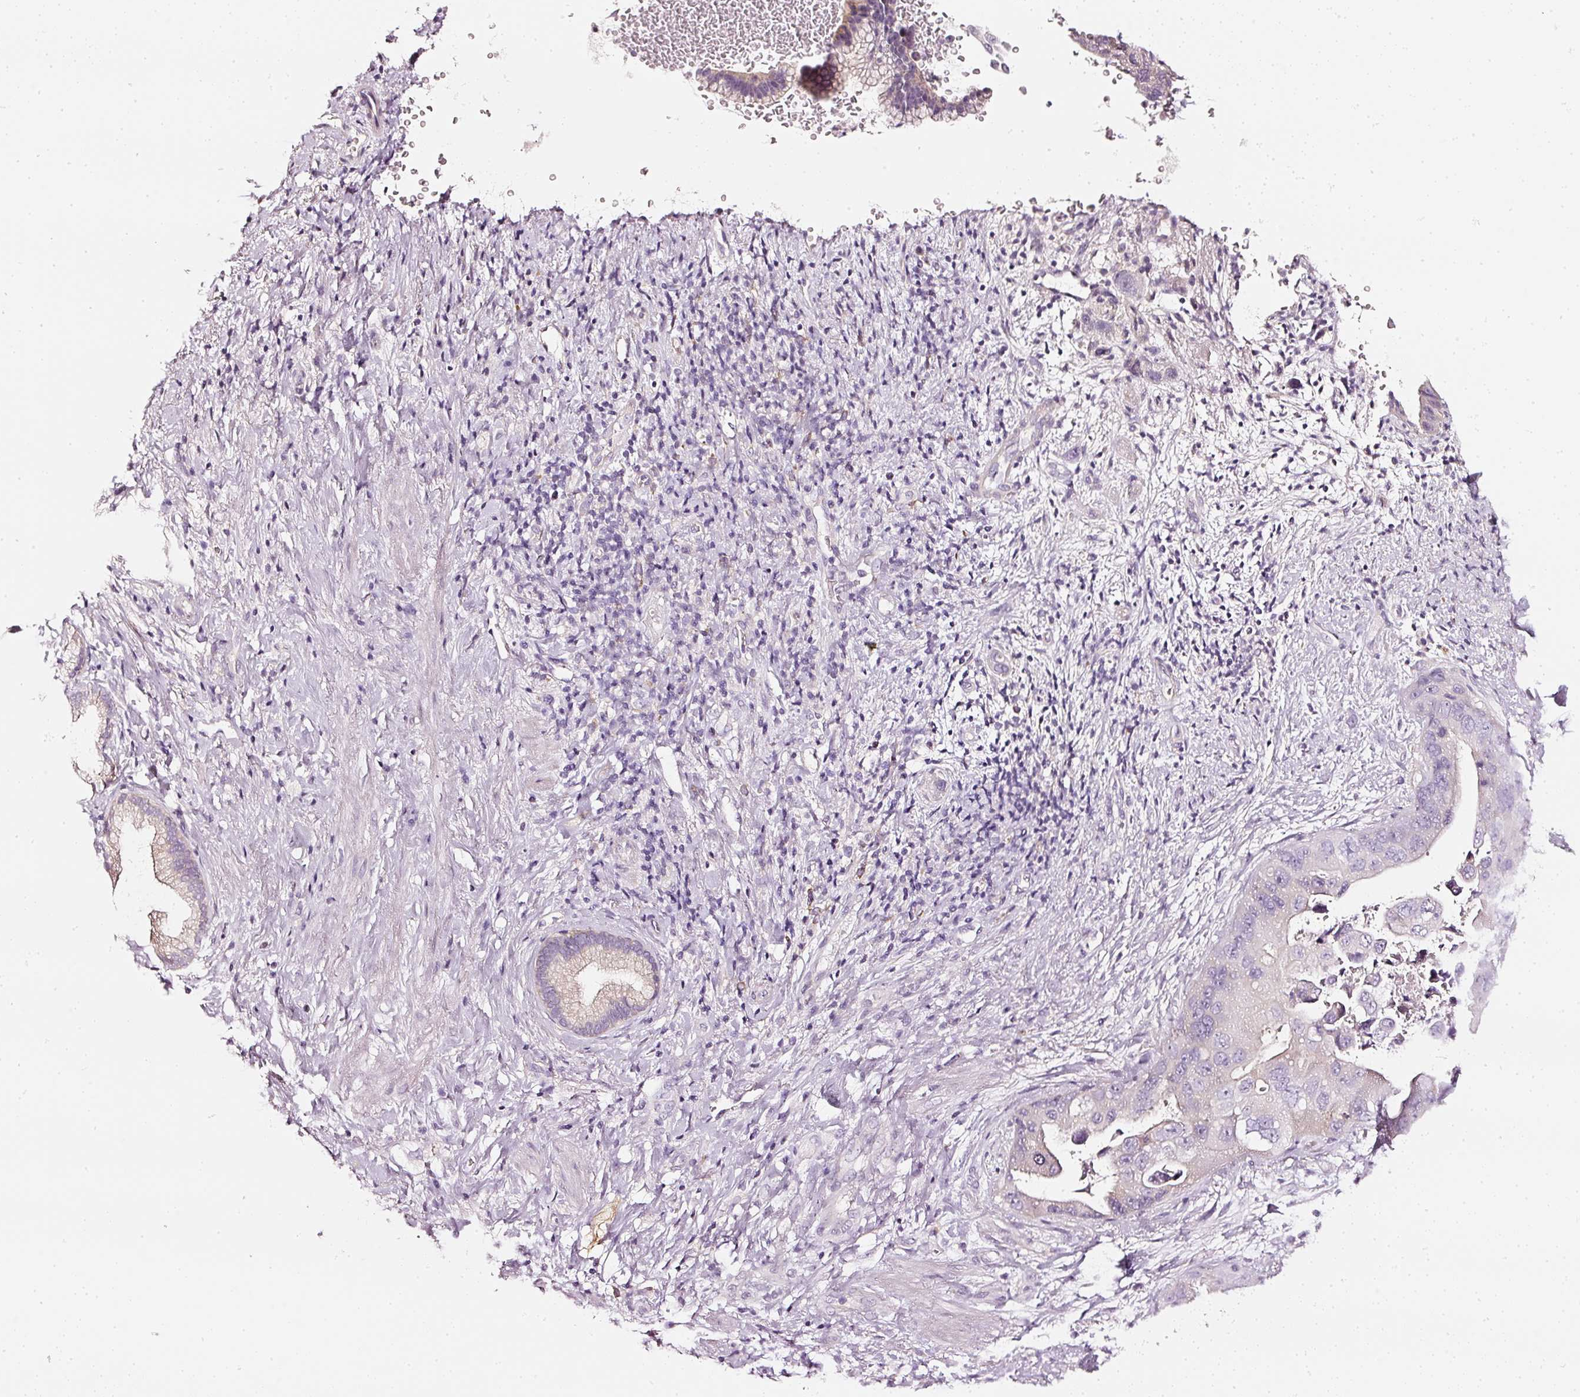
{"staining": {"intensity": "weak", "quantity": "<25%", "location": "cytoplasmic/membranous"}, "tissue": "pancreatic cancer", "cell_type": "Tumor cells", "image_type": "cancer", "snomed": [{"axis": "morphology", "description": "Adenocarcinoma, NOS"}, {"axis": "topography", "description": "Pancreas"}], "caption": "Immunohistochemical staining of human pancreatic cancer (adenocarcinoma) reveals no significant expression in tumor cells. Brightfield microscopy of immunohistochemistry stained with DAB (3,3'-diaminobenzidine) (brown) and hematoxylin (blue), captured at high magnification.", "gene": "CNP", "patient": {"sex": "female", "age": 78}}